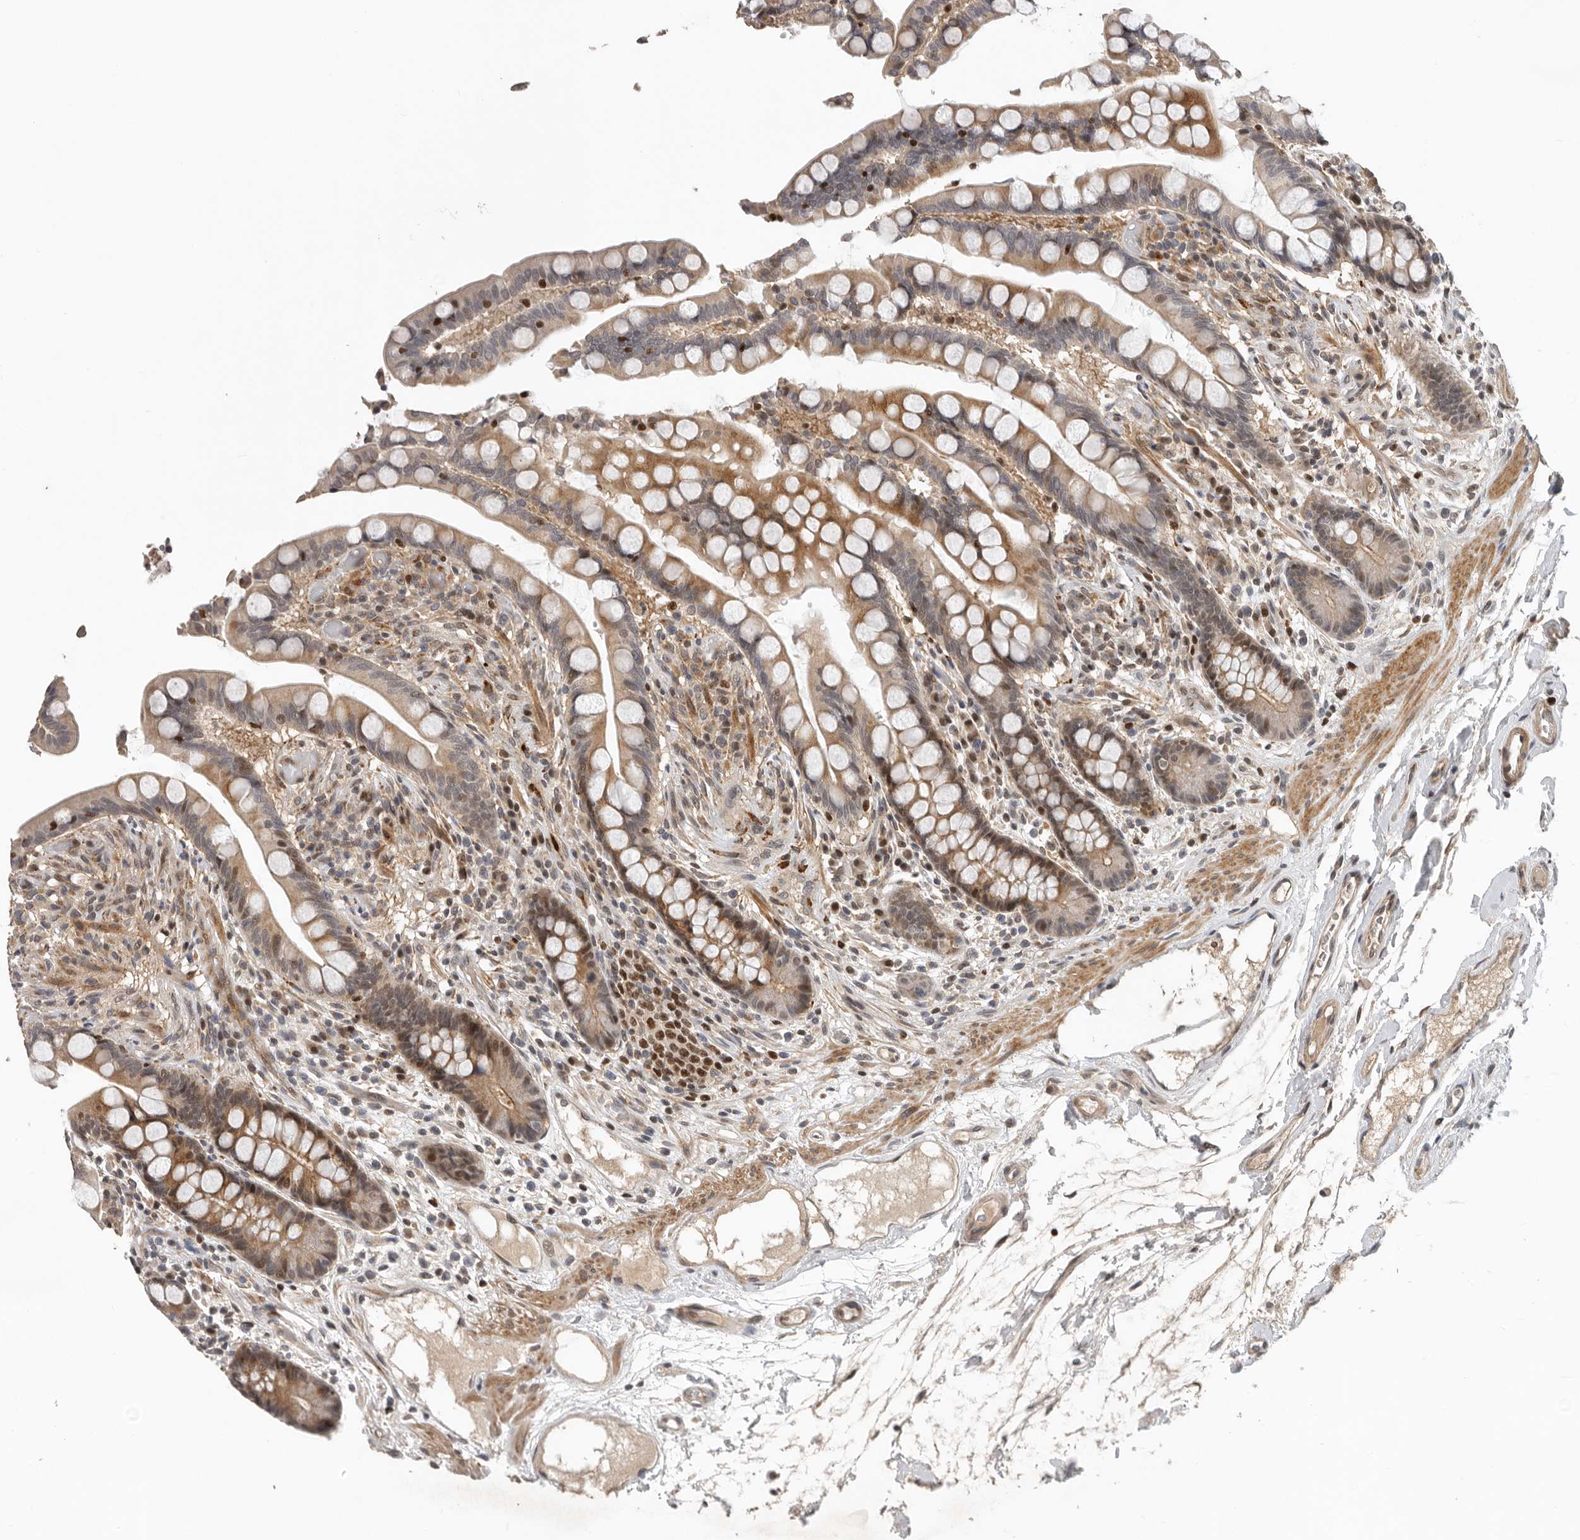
{"staining": {"intensity": "weak", "quantity": ">75%", "location": "cytoplasmic/membranous"}, "tissue": "colon", "cell_type": "Endothelial cells", "image_type": "normal", "snomed": [{"axis": "morphology", "description": "Normal tissue, NOS"}, {"axis": "topography", "description": "Colon"}], "caption": "IHC (DAB) staining of unremarkable human colon shows weak cytoplasmic/membranous protein expression in approximately >75% of endothelial cells.", "gene": "HENMT1", "patient": {"sex": "male", "age": 73}}